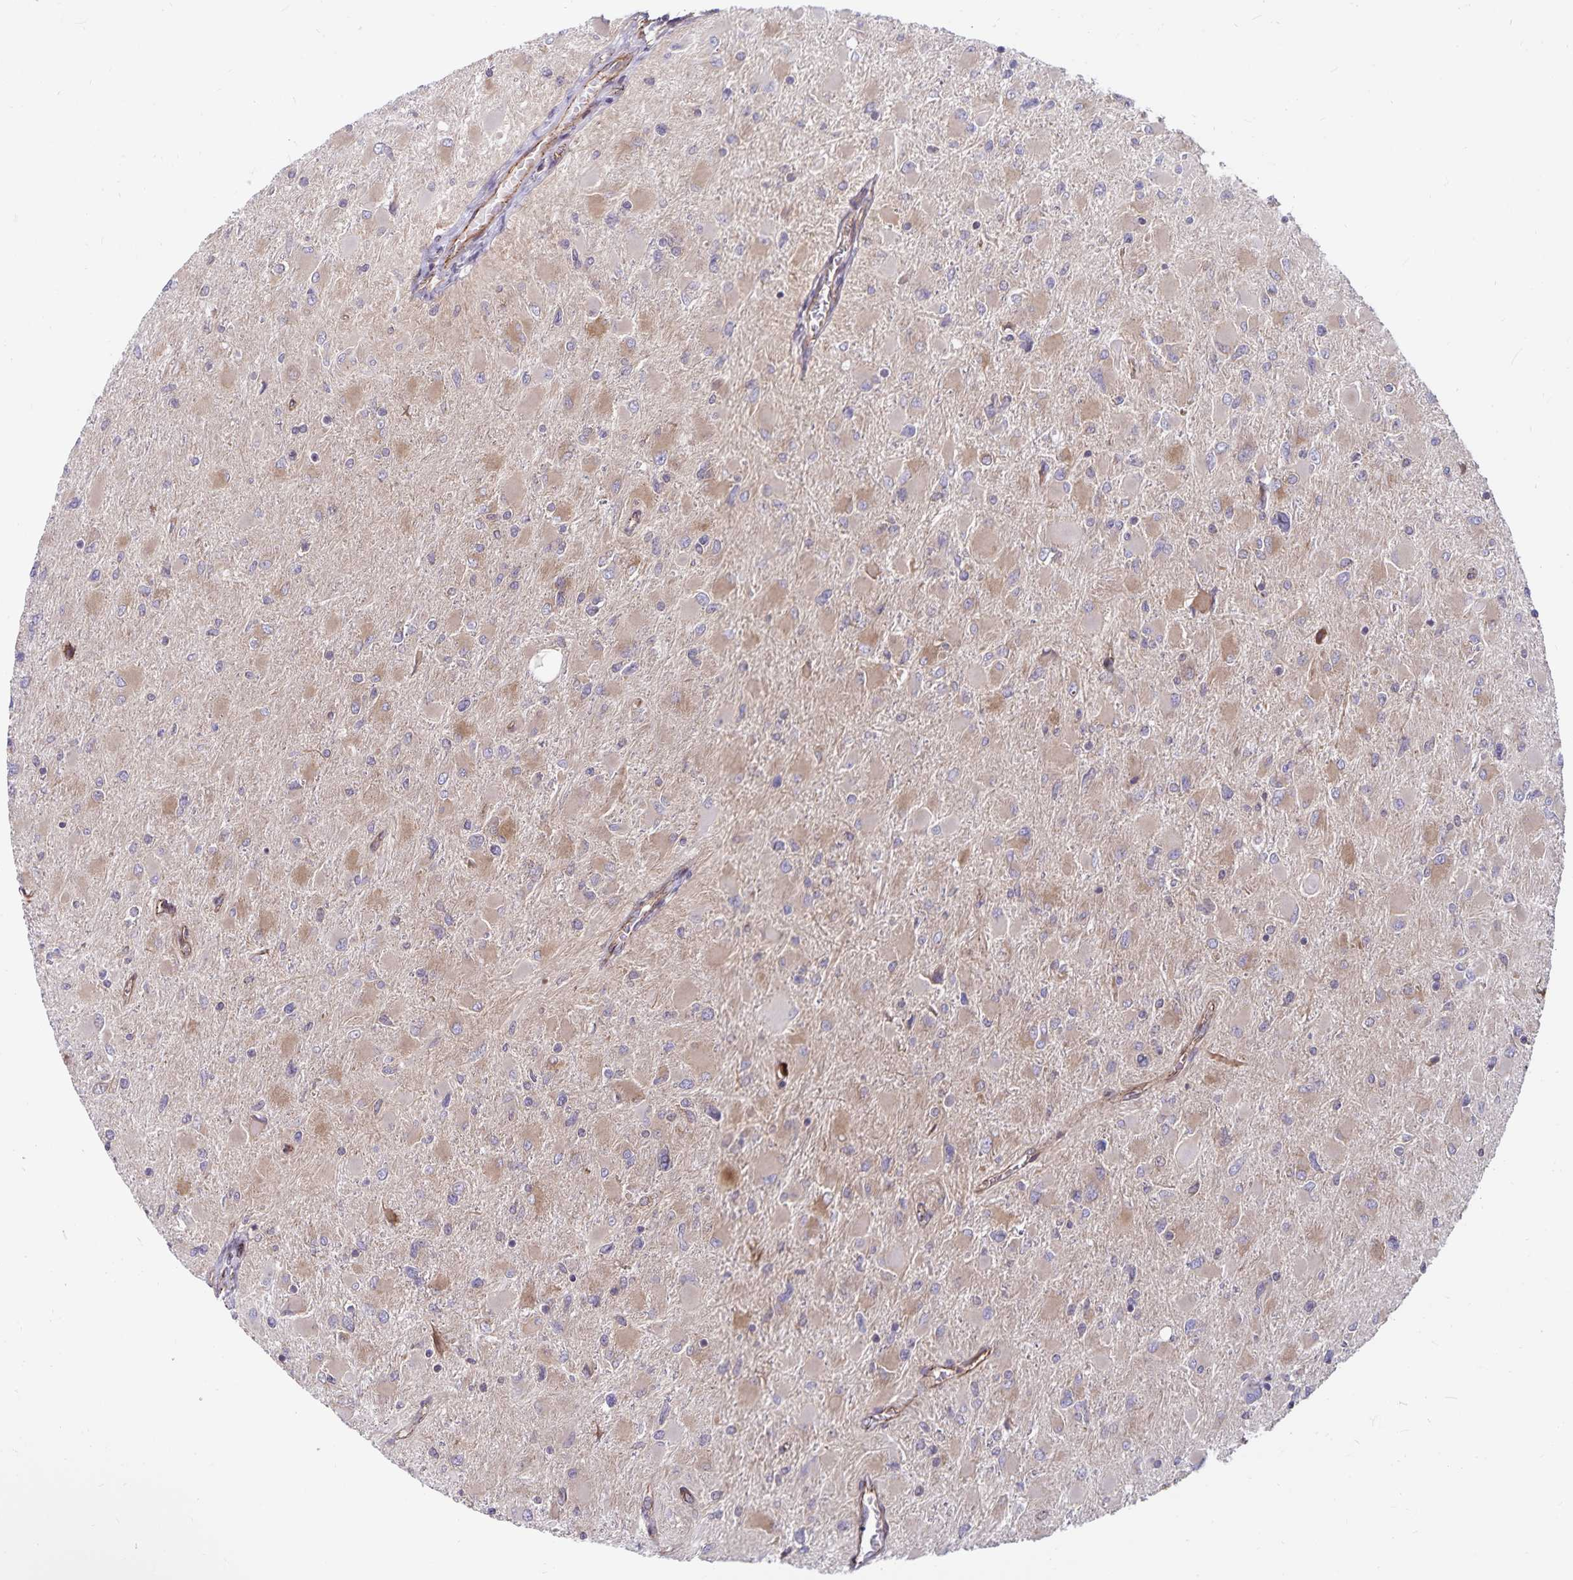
{"staining": {"intensity": "weak", "quantity": ">75%", "location": "cytoplasmic/membranous"}, "tissue": "glioma", "cell_type": "Tumor cells", "image_type": "cancer", "snomed": [{"axis": "morphology", "description": "Glioma, malignant, High grade"}, {"axis": "topography", "description": "Cerebral cortex"}], "caption": "The micrograph shows immunohistochemical staining of glioma. There is weak cytoplasmic/membranous expression is present in about >75% of tumor cells. (Stains: DAB in brown, nuclei in blue, Microscopy: brightfield microscopy at high magnification).", "gene": "SEC62", "patient": {"sex": "female", "age": 36}}